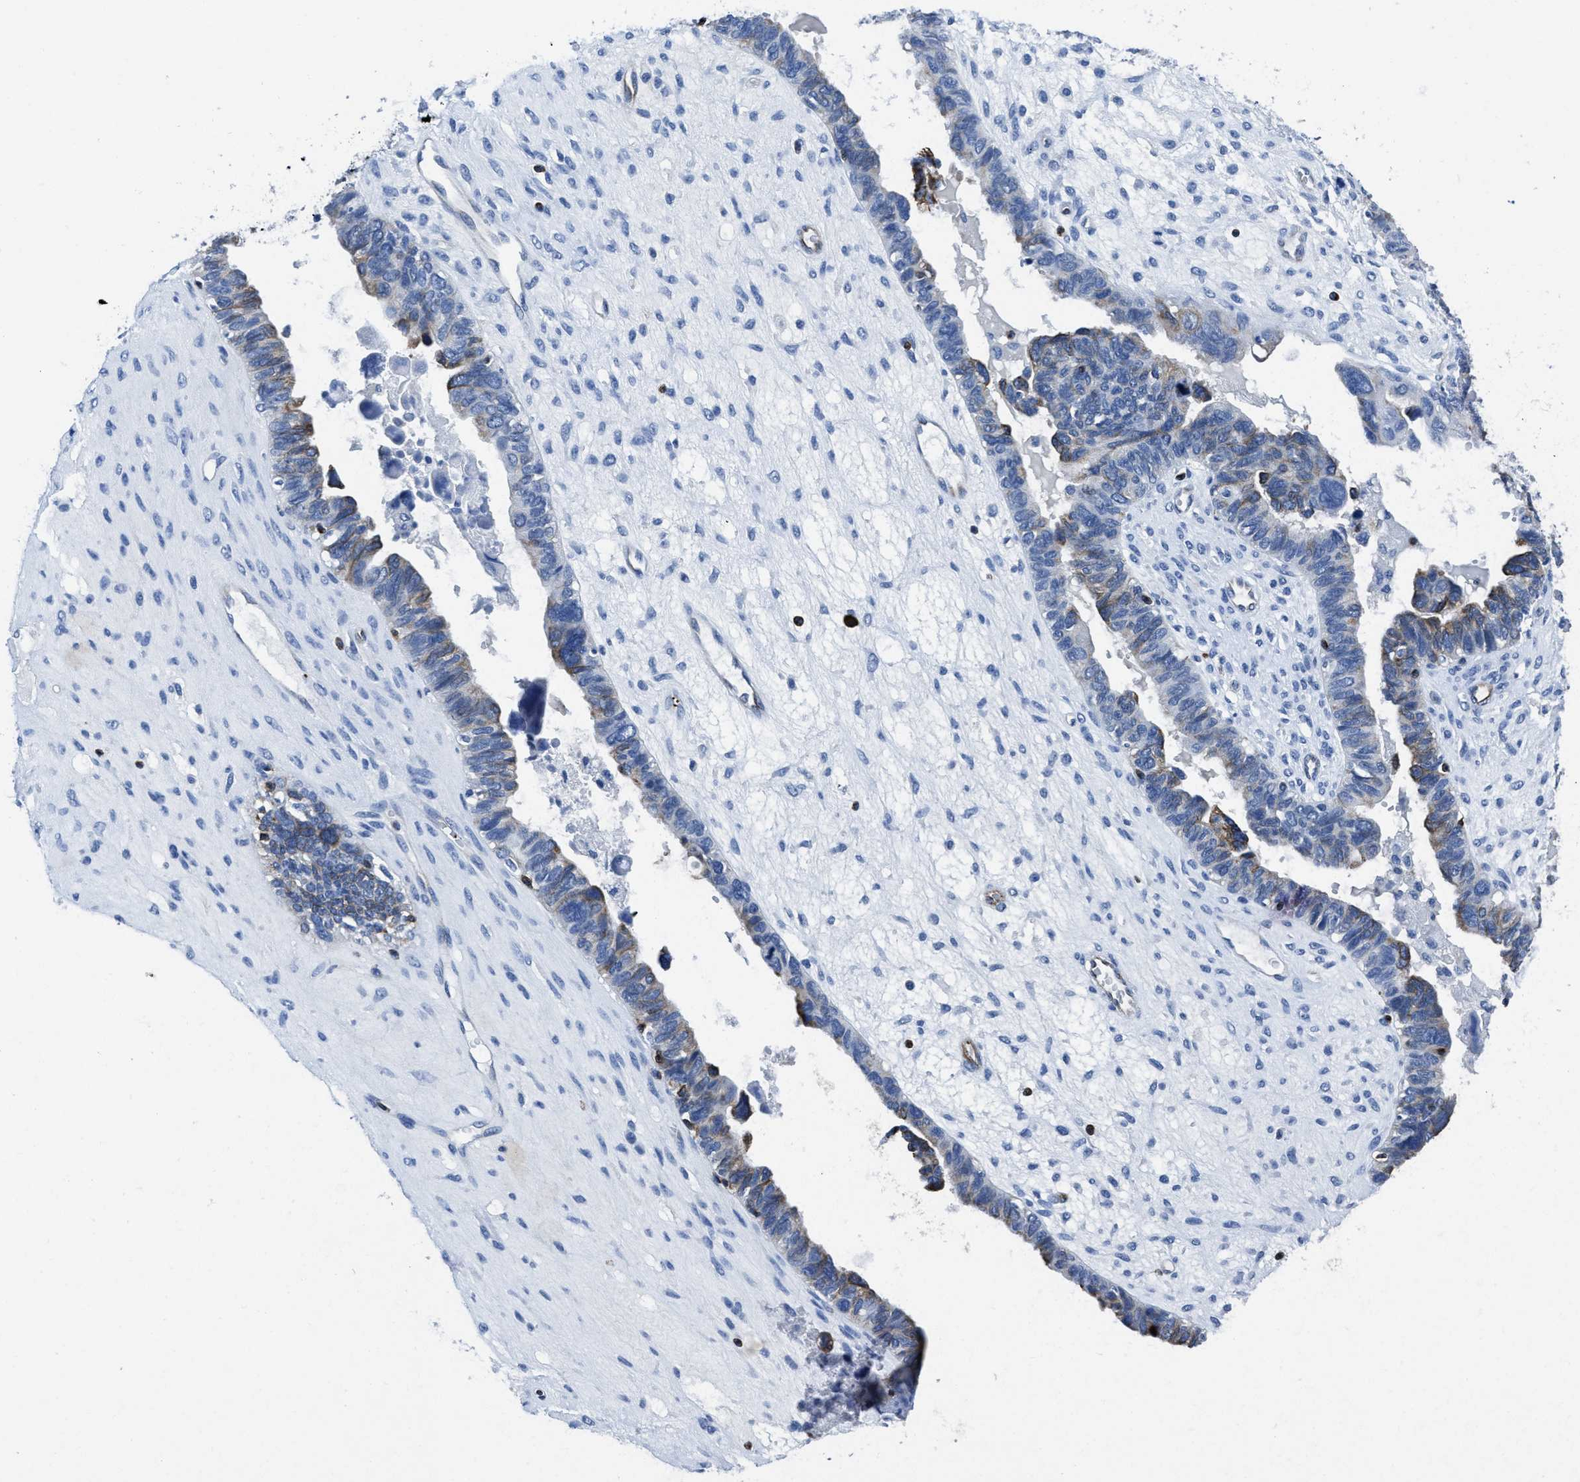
{"staining": {"intensity": "weak", "quantity": "<25%", "location": "cytoplasmic/membranous"}, "tissue": "ovarian cancer", "cell_type": "Tumor cells", "image_type": "cancer", "snomed": [{"axis": "morphology", "description": "Cystadenocarcinoma, serous, NOS"}, {"axis": "topography", "description": "Ovary"}], "caption": "Immunohistochemical staining of human ovarian cancer (serous cystadenocarcinoma) demonstrates no significant positivity in tumor cells. (Immunohistochemistry, brightfield microscopy, high magnification).", "gene": "ITGA3", "patient": {"sex": "female", "age": 79}}